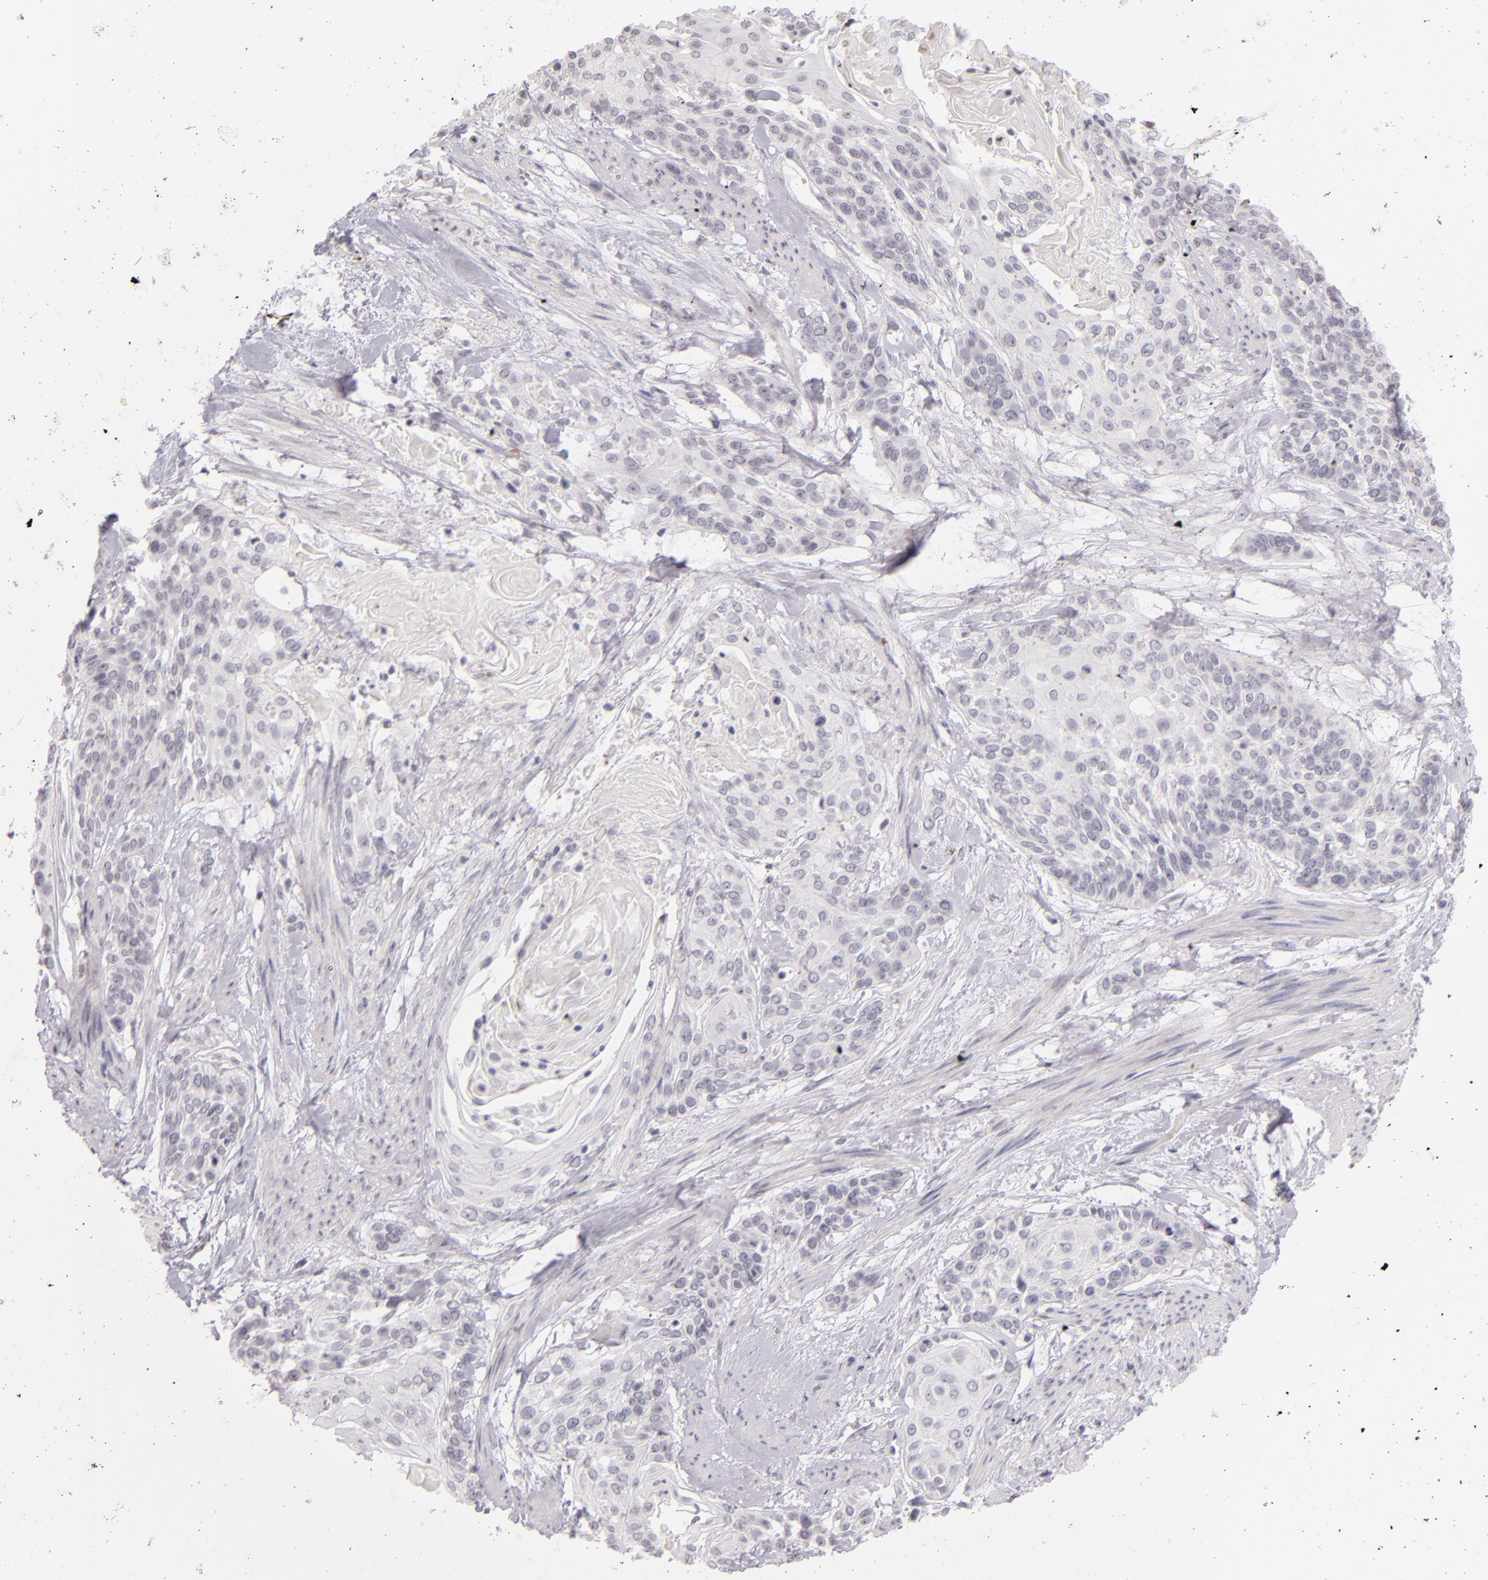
{"staining": {"intensity": "negative", "quantity": "none", "location": "none"}, "tissue": "cervical cancer", "cell_type": "Tumor cells", "image_type": "cancer", "snomed": [{"axis": "morphology", "description": "Squamous cell carcinoma, NOS"}, {"axis": "topography", "description": "Cervix"}], "caption": "IHC of squamous cell carcinoma (cervical) displays no positivity in tumor cells.", "gene": "CD40", "patient": {"sex": "female", "age": 57}}